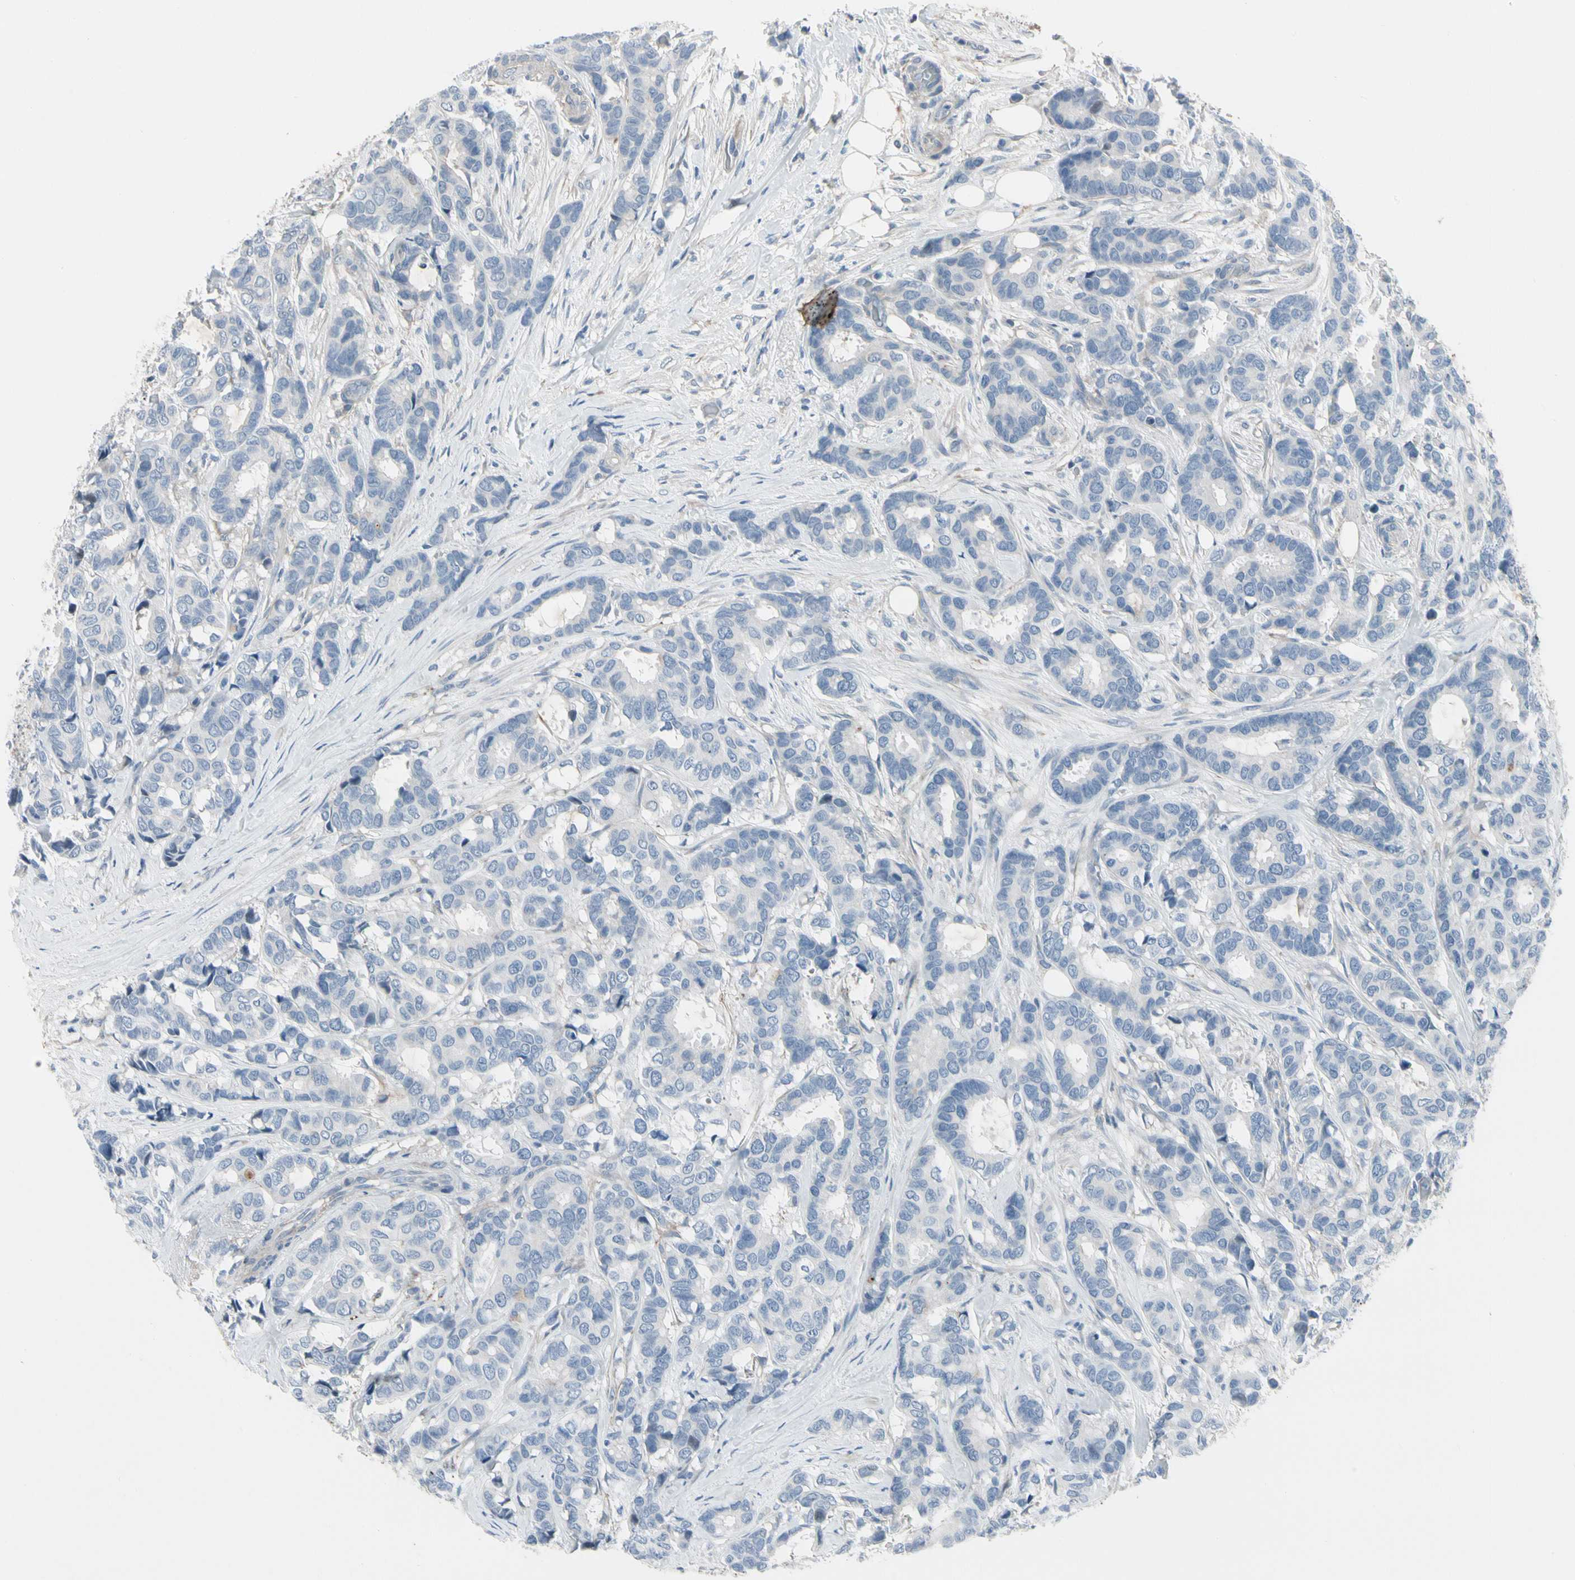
{"staining": {"intensity": "negative", "quantity": "none", "location": "none"}, "tissue": "breast cancer", "cell_type": "Tumor cells", "image_type": "cancer", "snomed": [{"axis": "morphology", "description": "Duct carcinoma"}, {"axis": "topography", "description": "Breast"}], "caption": "Tumor cells are negative for protein expression in human breast cancer (infiltrating ductal carcinoma).", "gene": "PIGR", "patient": {"sex": "female", "age": 87}}